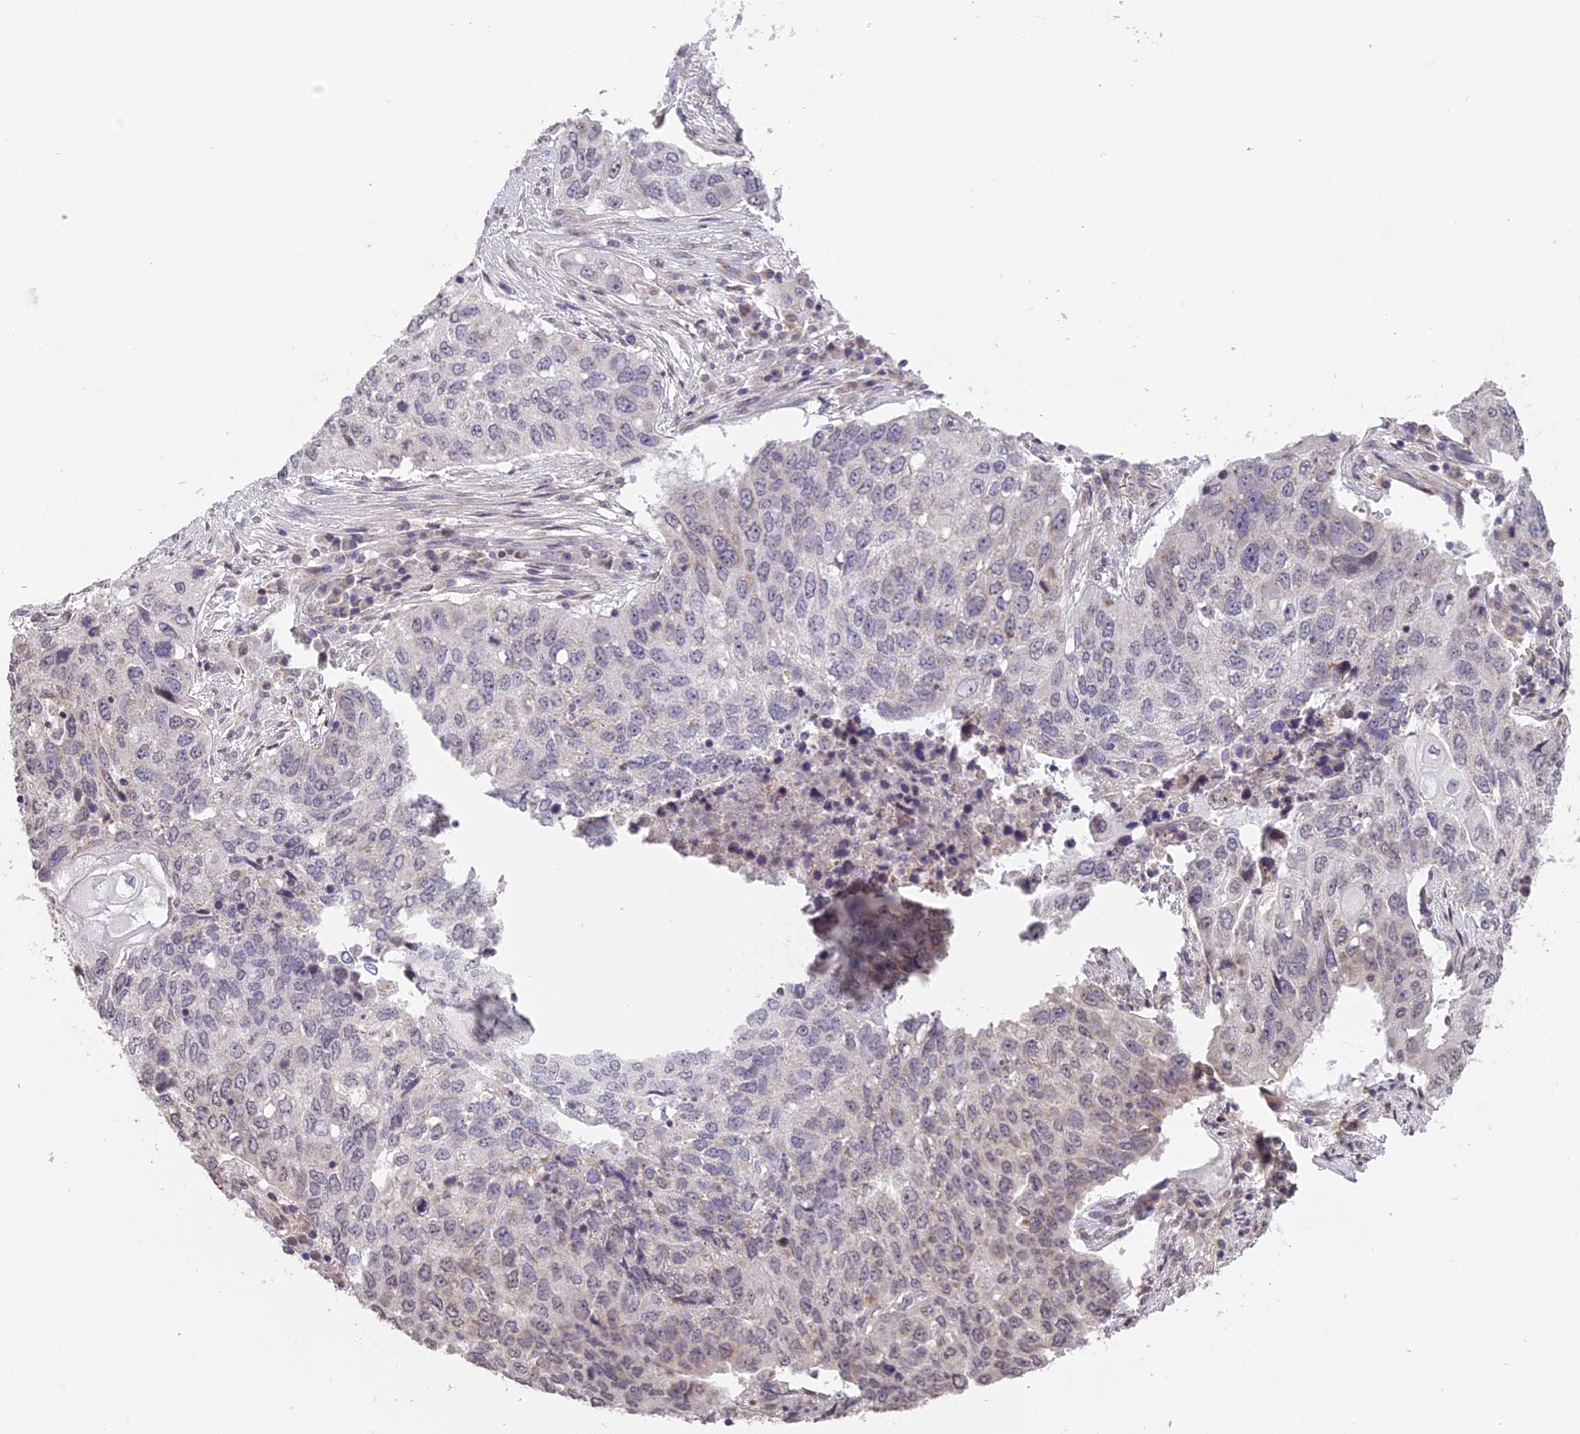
{"staining": {"intensity": "weak", "quantity": "<25%", "location": "nuclear"}, "tissue": "lung cancer", "cell_type": "Tumor cells", "image_type": "cancer", "snomed": [{"axis": "morphology", "description": "Squamous cell carcinoma, NOS"}, {"axis": "topography", "description": "Lung"}], "caption": "The image shows no staining of tumor cells in lung cancer (squamous cell carcinoma).", "gene": "ERG28", "patient": {"sex": "female", "age": 63}}